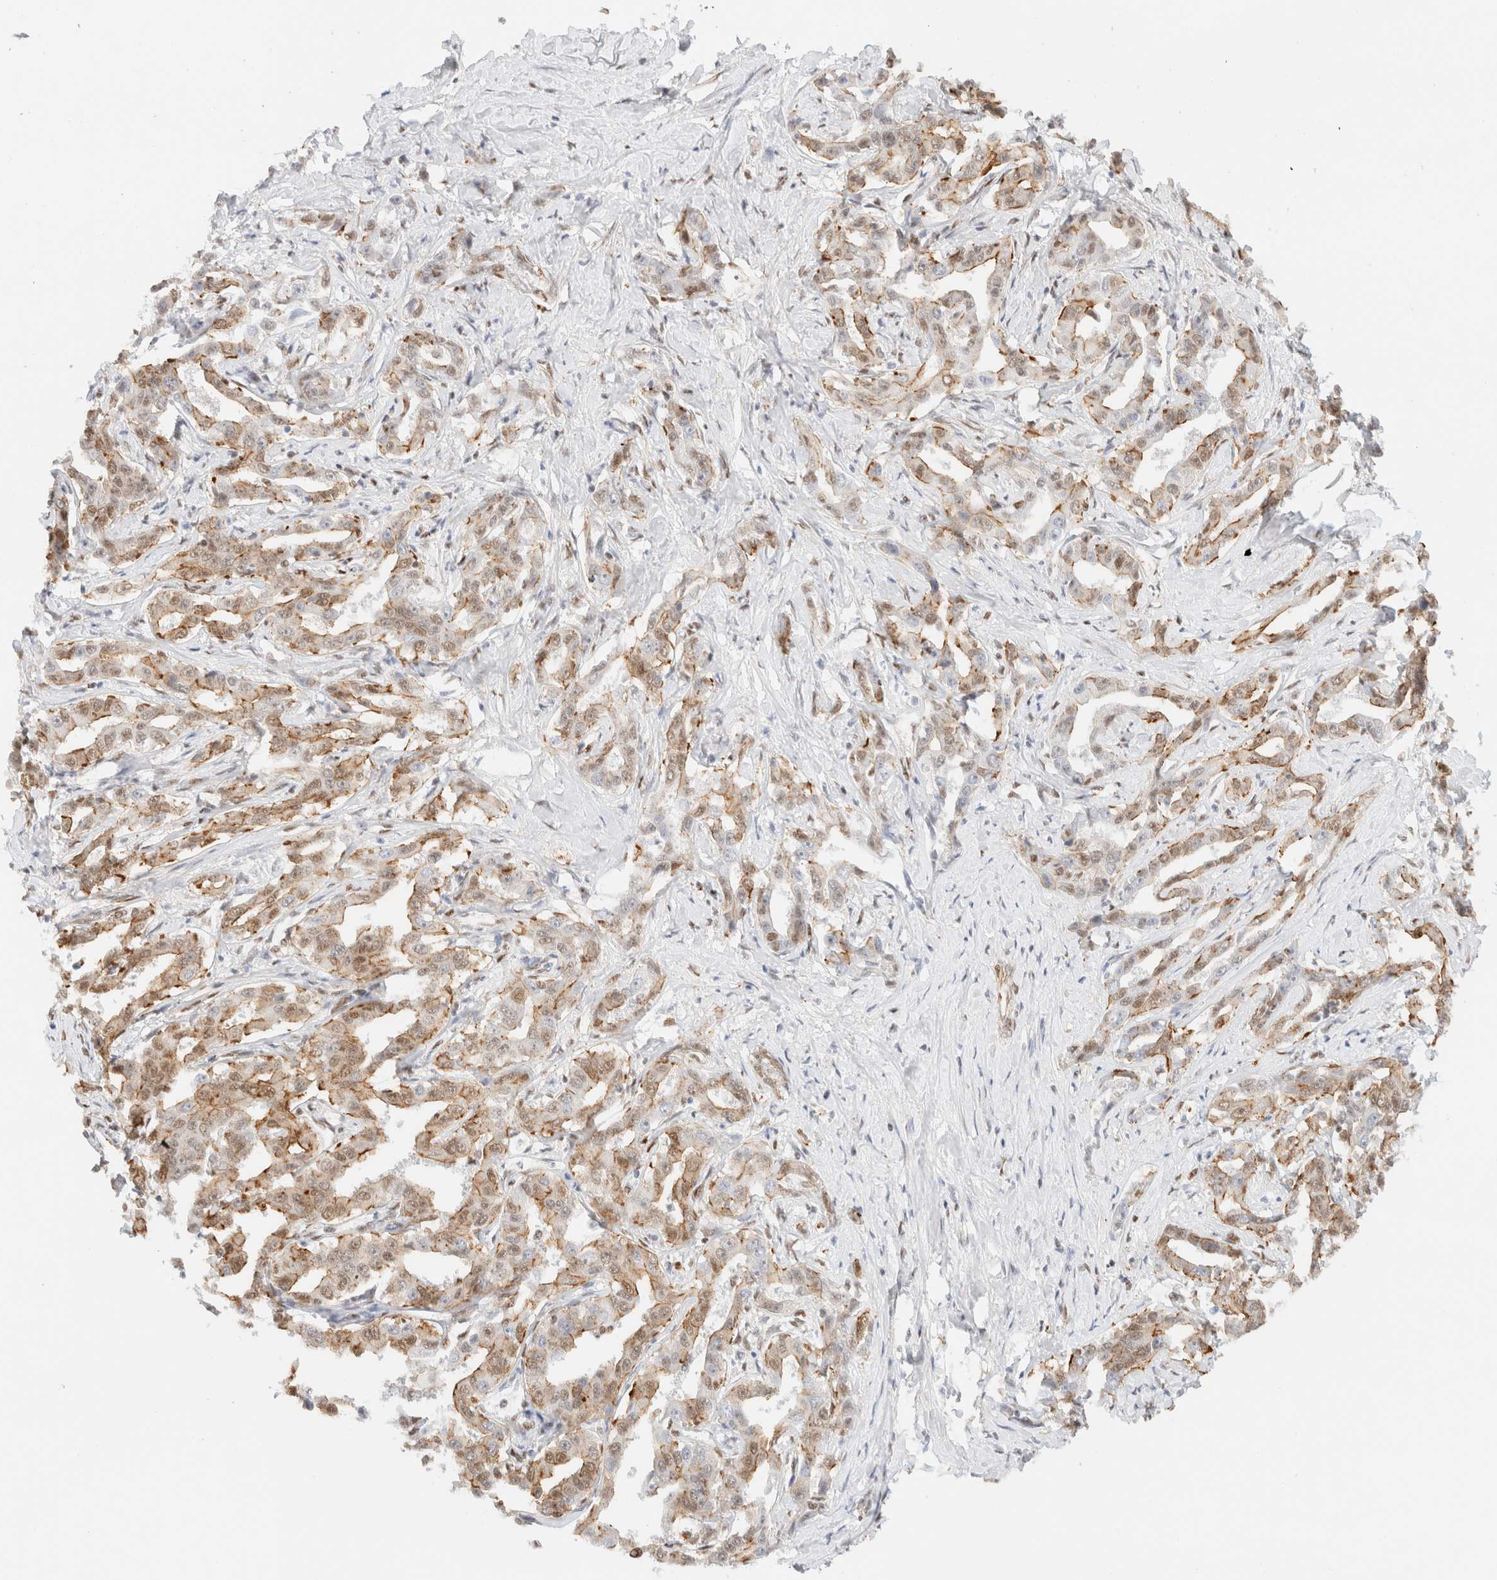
{"staining": {"intensity": "moderate", "quantity": ">75%", "location": "cytoplasmic/membranous,nuclear"}, "tissue": "liver cancer", "cell_type": "Tumor cells", "image_type": "cancer", "snomed": [{"axis": "morphology", "description": "Cholangiocarcinoma"}, {"axis": "topography", "description": "Liver"}], "caption": "Tumor cells demonstrate medium levels of moderate cytoplasmic/membranous and nuclear positivity in approximately >75% of cells in human liver cancer (cholangiocarcinoma).", "gene": "ARID5A", "patient": {"sex": "male", "age": 59}}